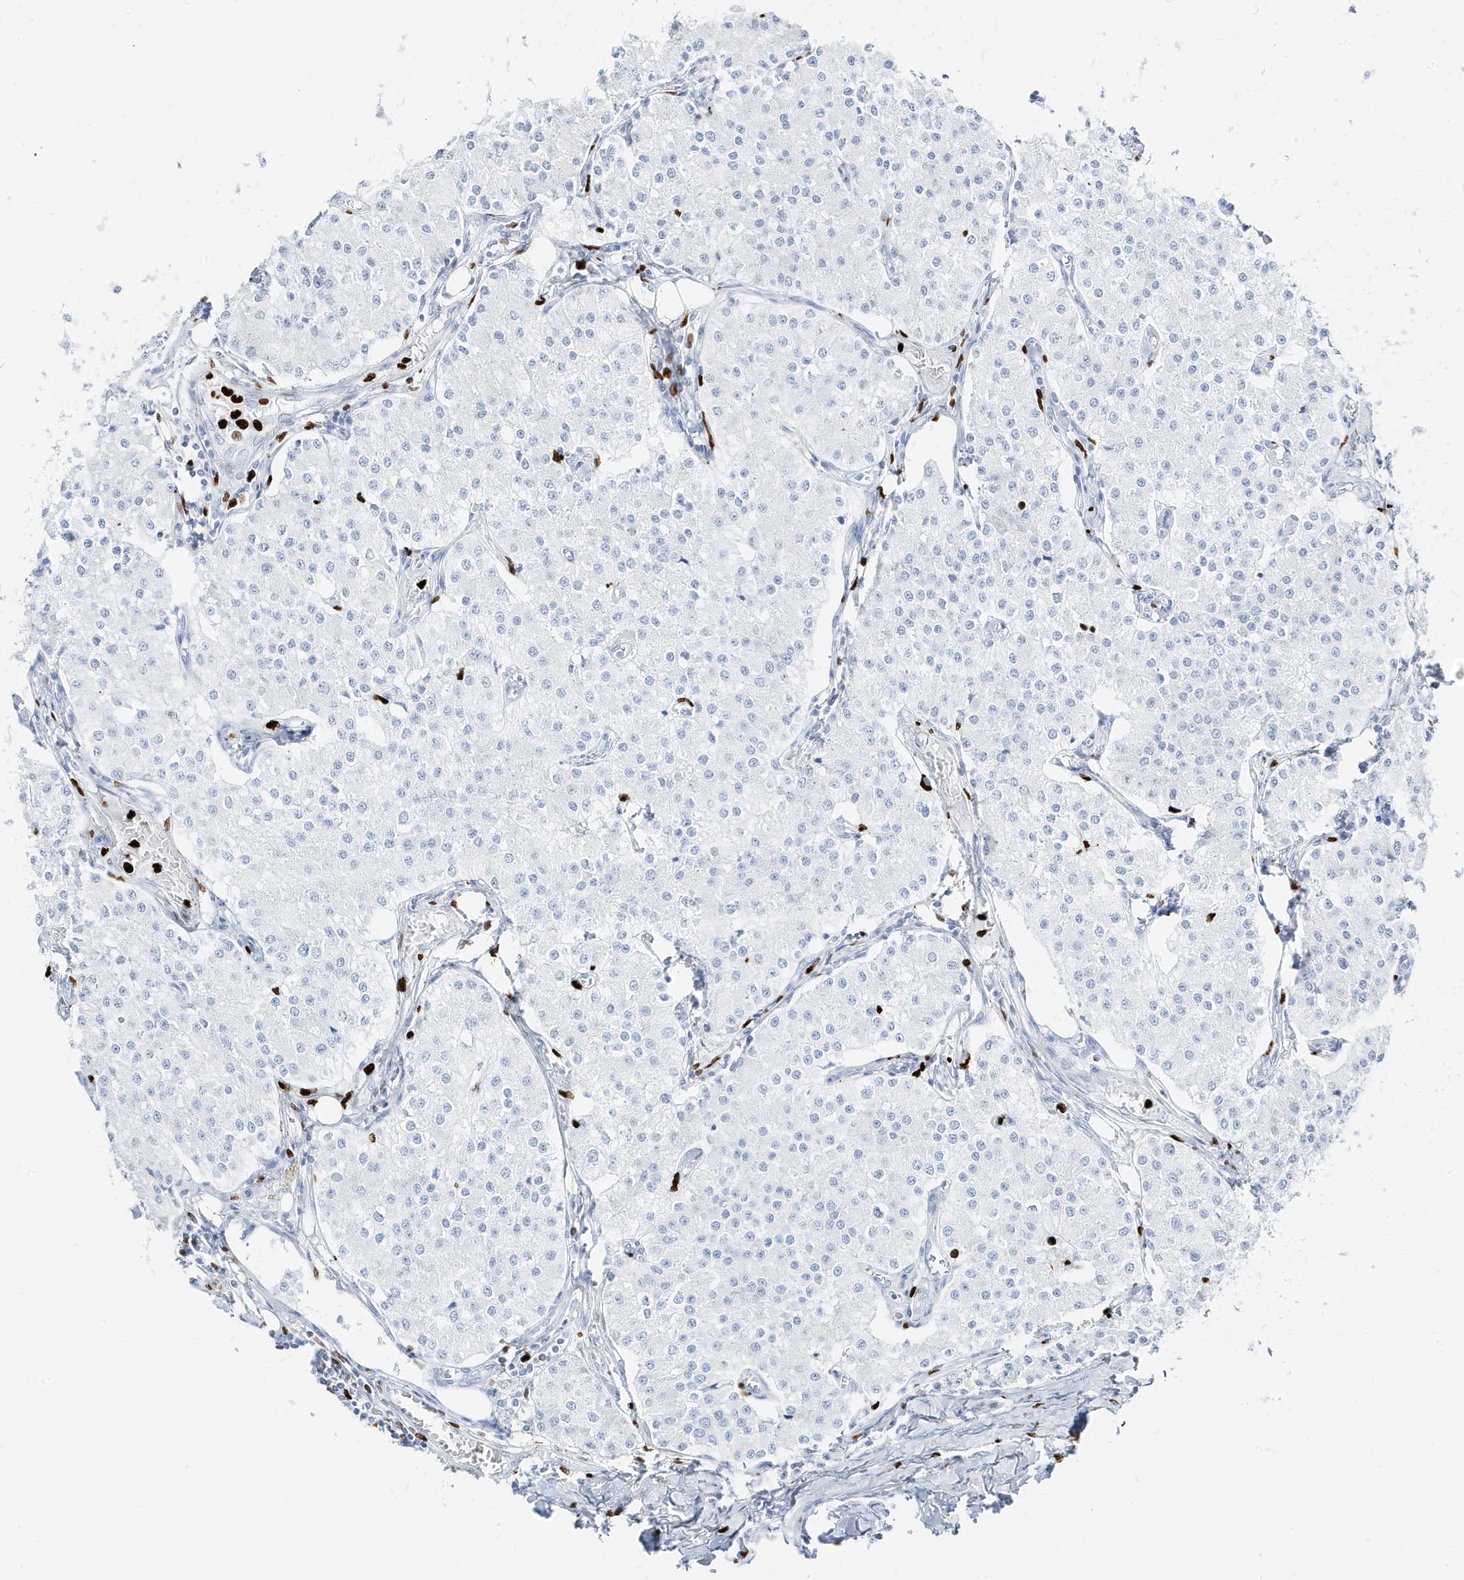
{"staining": {"intensity": "negative", "quantity": "none", "location": "none"}, "tissue": "carcinoid", "cell_type": "Tumor cells", "image_type": "cancer", "snomed": [{"axis": "morphology", "description": "Carcinoid, malignant, NOS"}, {"axis": "topography", "description": "Colon"}], "caption": "Histopathology image shows no protein positivity in tumor cells of malignant carcinoid tissue. (DAB IHC, high magnification).", "gene": "MNDA", "patient": {"sex": "female", "age": 52}}